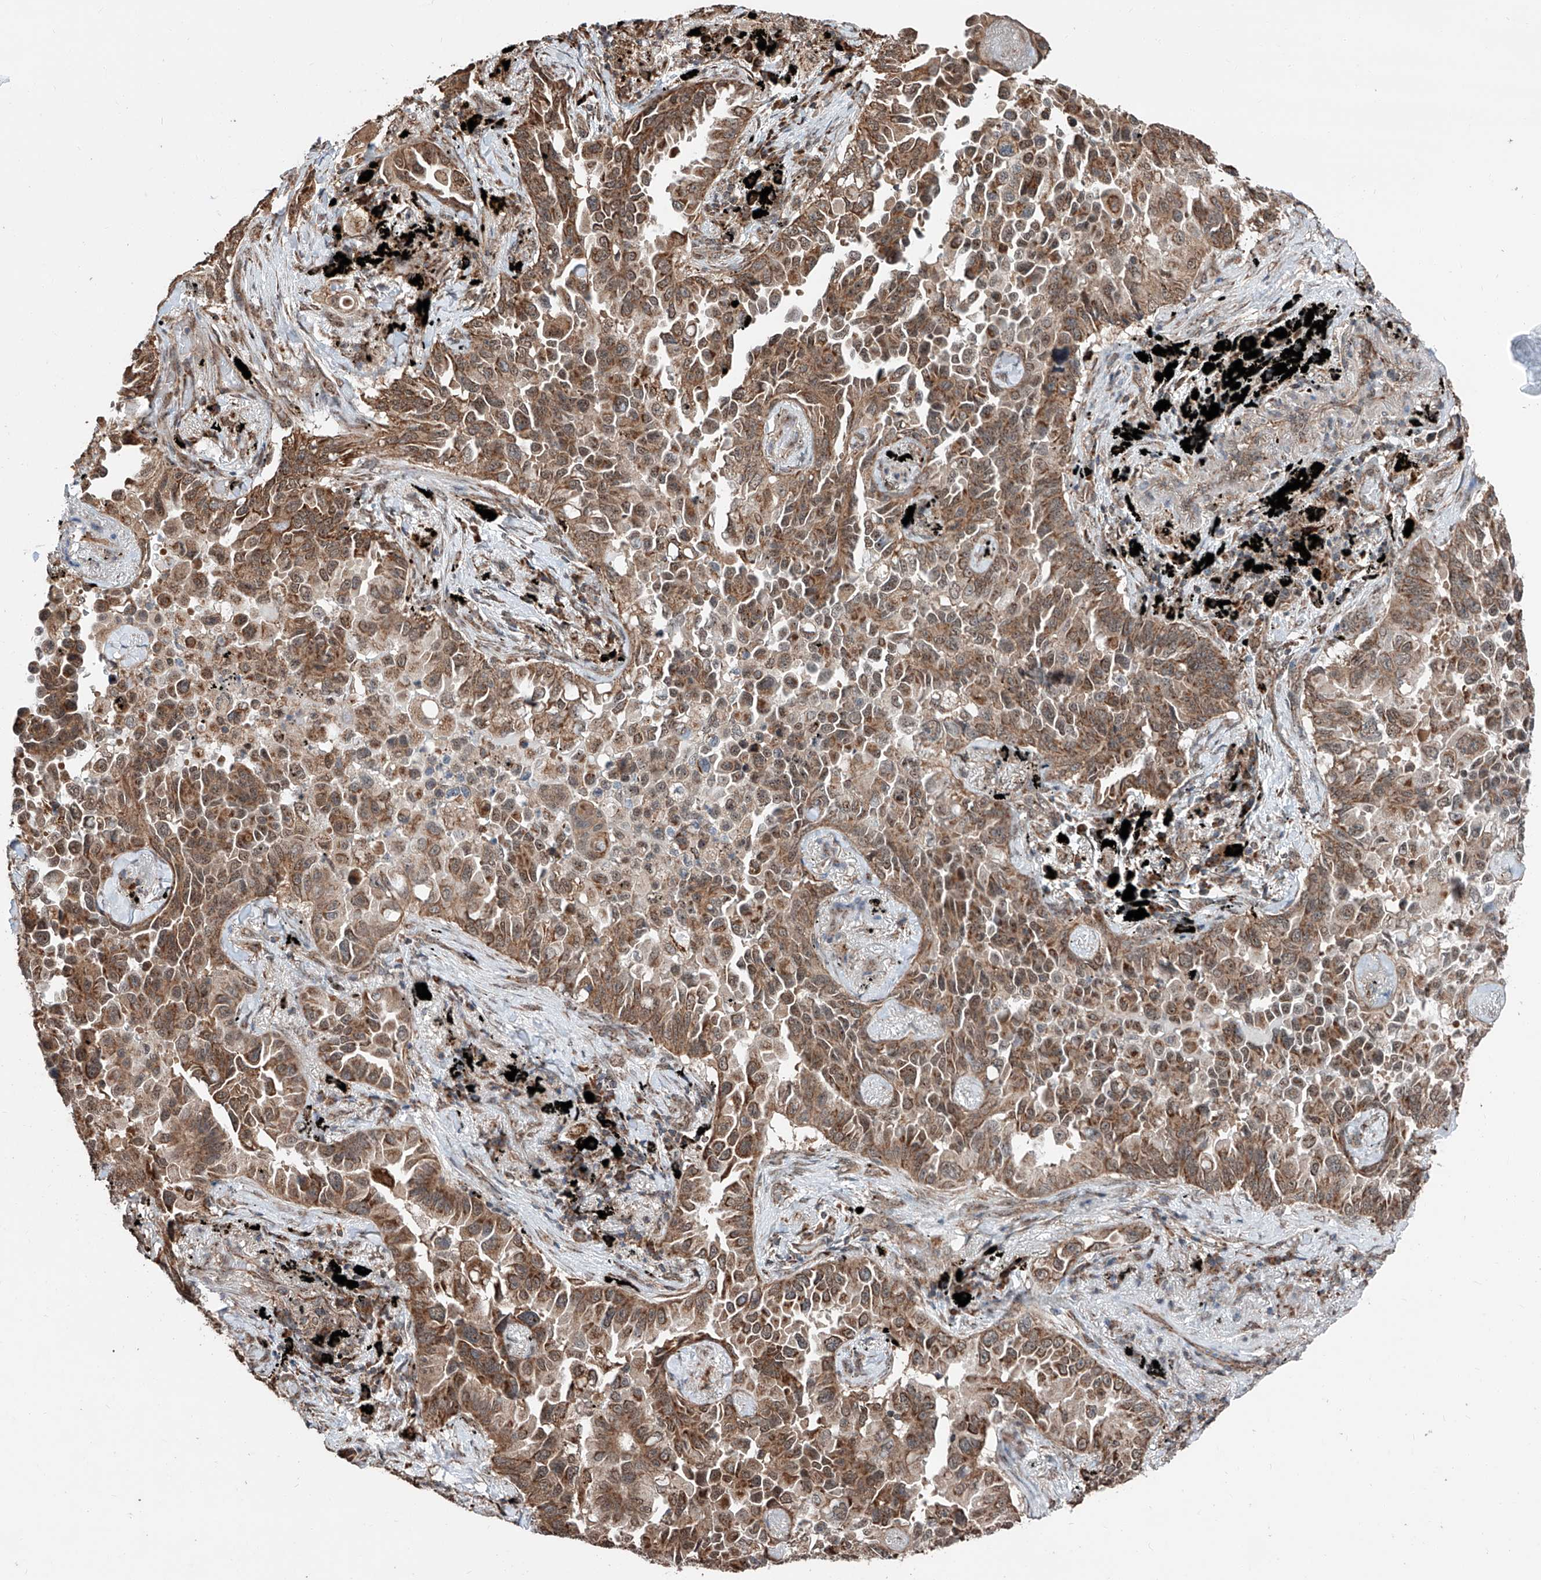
{"staining": {"intensity": "moderate", "quantity": ">75%", "location": "cytoplasmic/membranous"}, "tissue": "lung cancer", "cell_type": "Tumor cells", "image_type": "cancer", "snomed": [{"axis": "morphology", "description": "Adenocarcinoma, NOS"}, {"axis": "topography", "description": "Lung"}], "caption": "Immunohistochemistry photomicrograph of lung cancer stained for a protein (brown), which reveals medium levels of moderate cytoplasmic/membranous positivity in approximately >75% of tumor cells.", "gene": "ZNF445", "patient": {"sex": "female", "age": 67}}